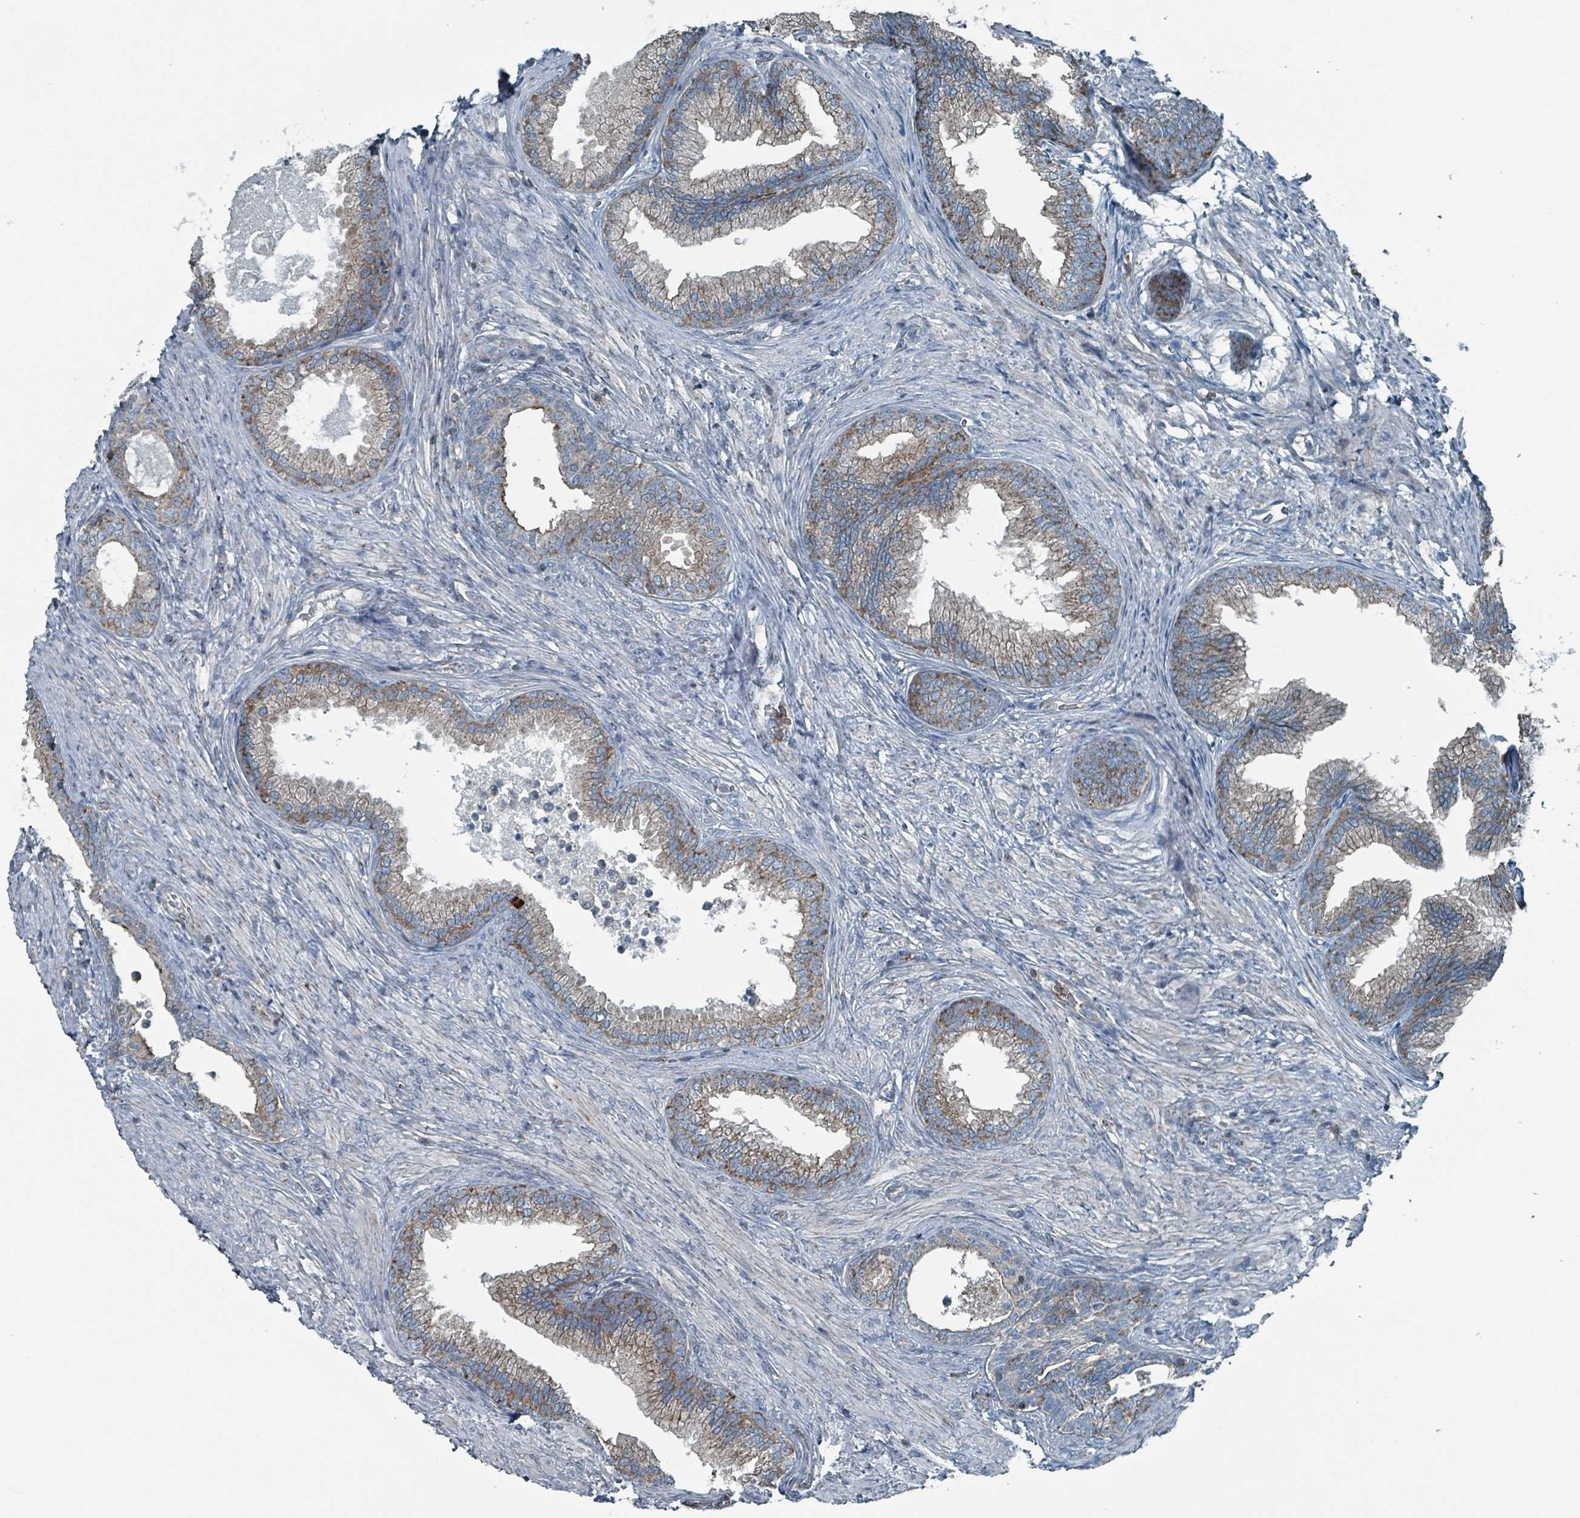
{"staining": {"intensity": "moderate", "quantity": ">75%", "location": "cytoplasmic/membranous"}, "tissue": "prostate", "cell_type": "Glandular cells", "image_type": "normal", "snomed": [{"axis": "morphology", "description": "Normal tissue, NOS"}, {"axis": "topography", "description": "Prostate"}], "caption": "Immunohistochemistry (IHC) staining of unremarkable prostate, which demonstrates medium levels of moderate cytoplasmic/membranous positivity in approximately >75% of glandular cells indicating moderate cytoplasmic/membranous protein positivity. The staining was performed using DAB (brown) for protein detection and nuclei were counterstained in hematoxylin (blue).", "gene": "ABHD18", "patient": {"sex": "male", "age": 76}}